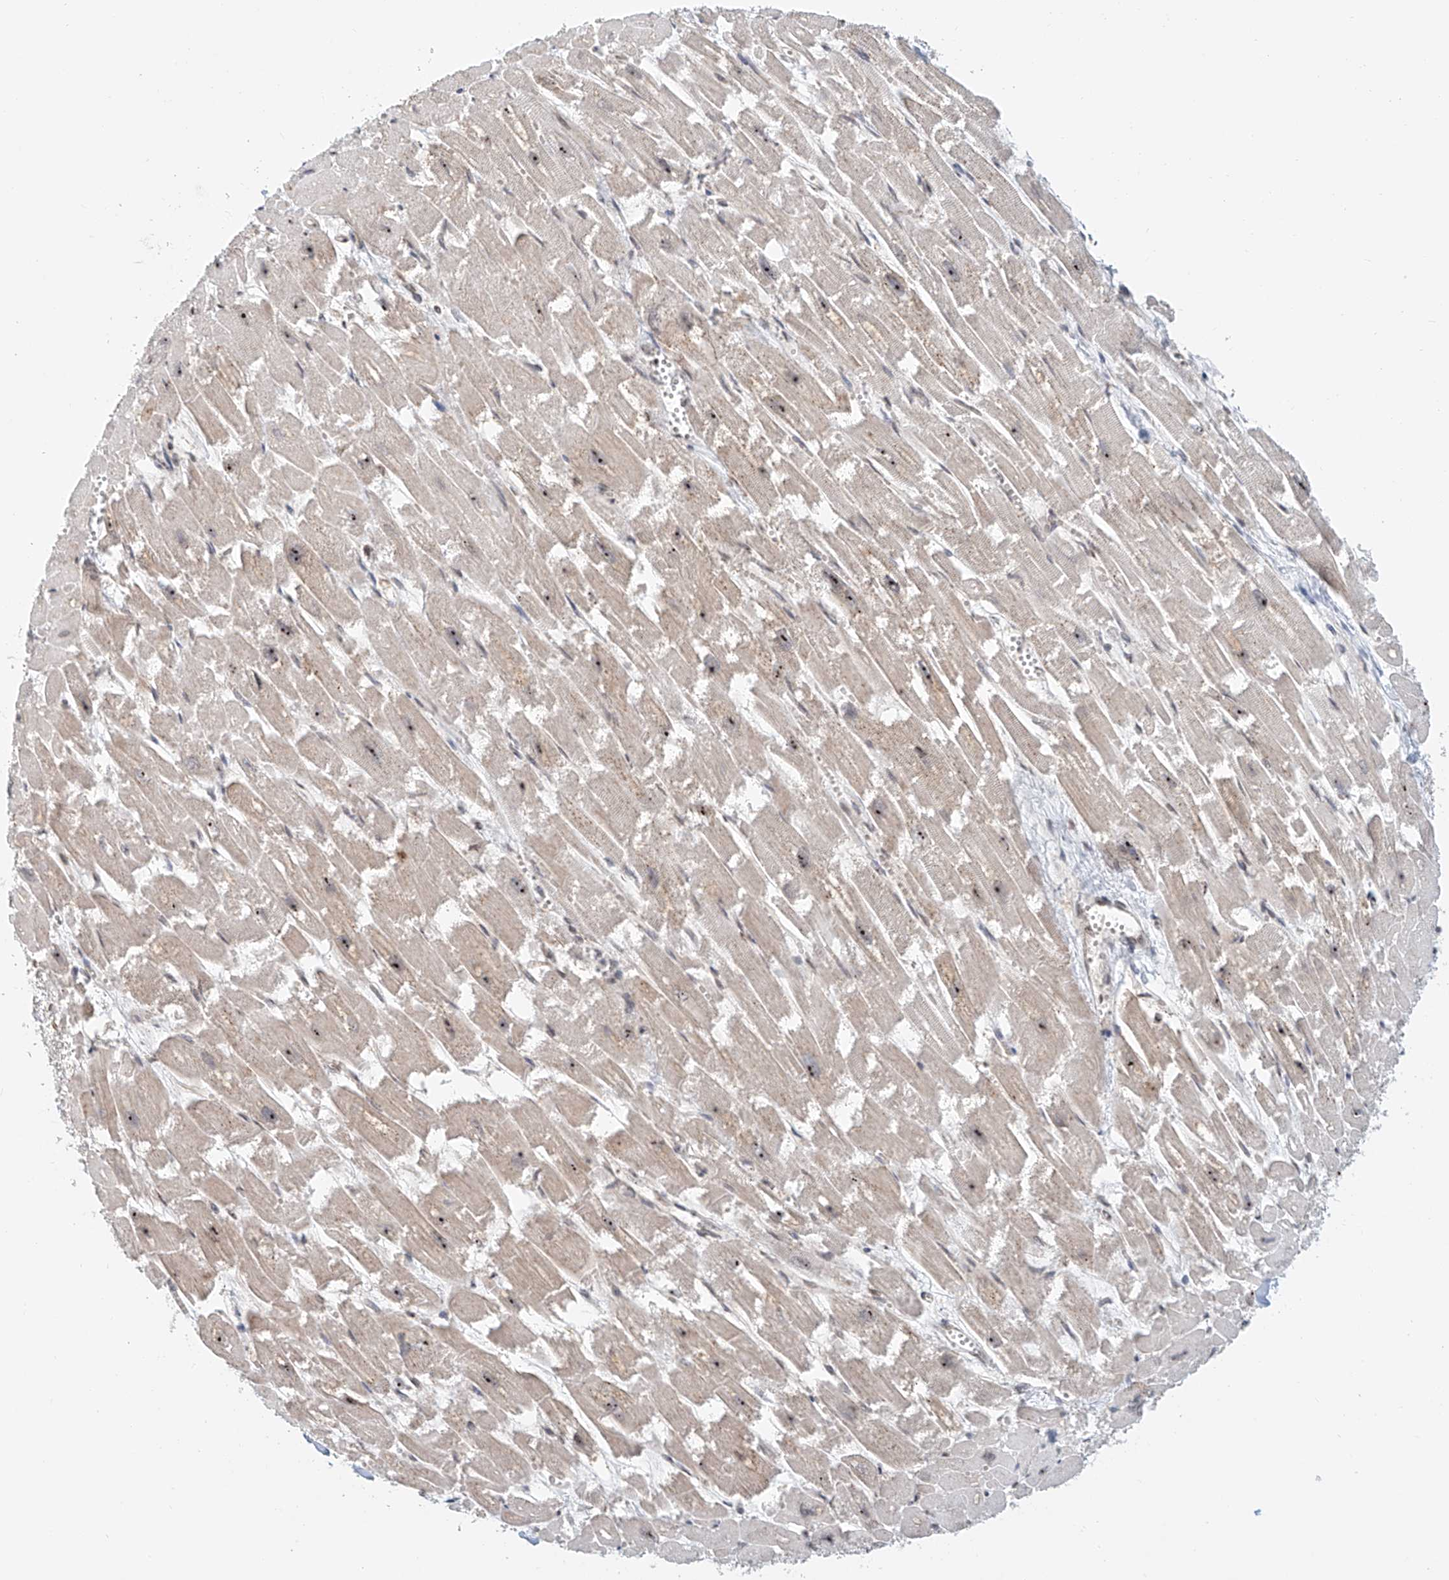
{"staining": {"intensity": "moderate", "quantity": "25%-75%", "location": "cytoplasmic/membranous,nuclear"}, "tissue": "heart muscle", "cell_type": "Cardiomyocytes", "image_type": "normal", "snomed": [{"axis": "morphology", "description": "Normal tissue, NOS"}, {"axis": "topography", "description": "Heart"}], "caption": "Unremarkable heart muscle shows moderate cytoplasmic/membranous,nuclear expression in about 25%-75% of cardiomyocytes.", "gene": "PRUNE2", "patient": {"sex": "male", "age": 54}}